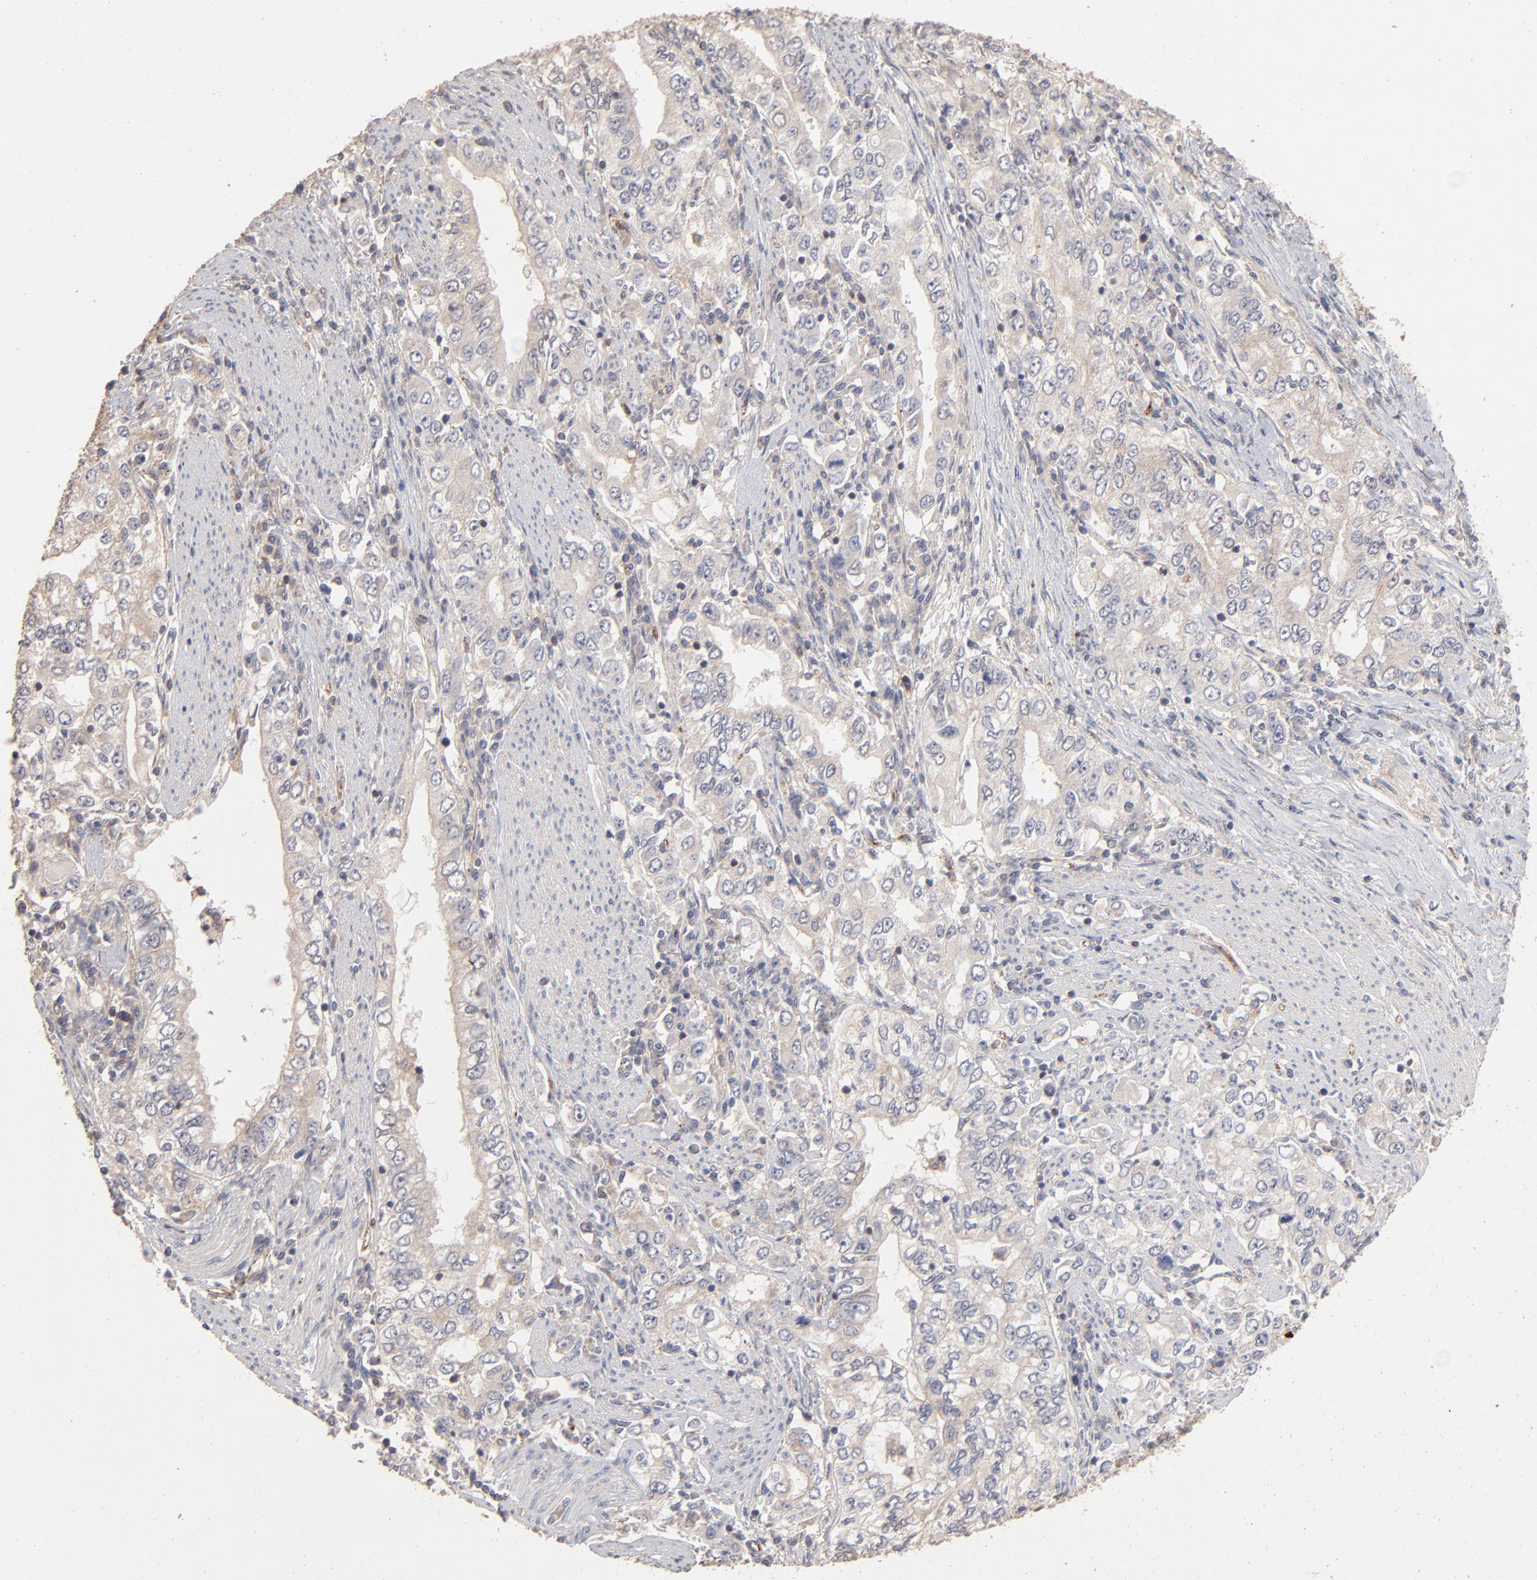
{"staining": {"intensity": "weak", "quantity": ">75%", "location": "cytoplasmic/membranous"}, "tissue": "stomach cancer", "cell_type": "Tumor cells", "image_type": "cancer", "snomed": [{"axis": "morphology", "description": "Adenocarcinoma, NOS"}, {"axis": "topography", "description": "Stomach, lower"}], "caption": "Immunohistochemistry (IHC) histopathology image of stomach cancer (adenocarcinoma) stained for a protein (brown), which reveals low levels of weak cytoplasmic/membranous staining in about >75% of tumor cells.", "gene": "IVNS1ABP", "patient": {"sex": "female", "age": 72}}